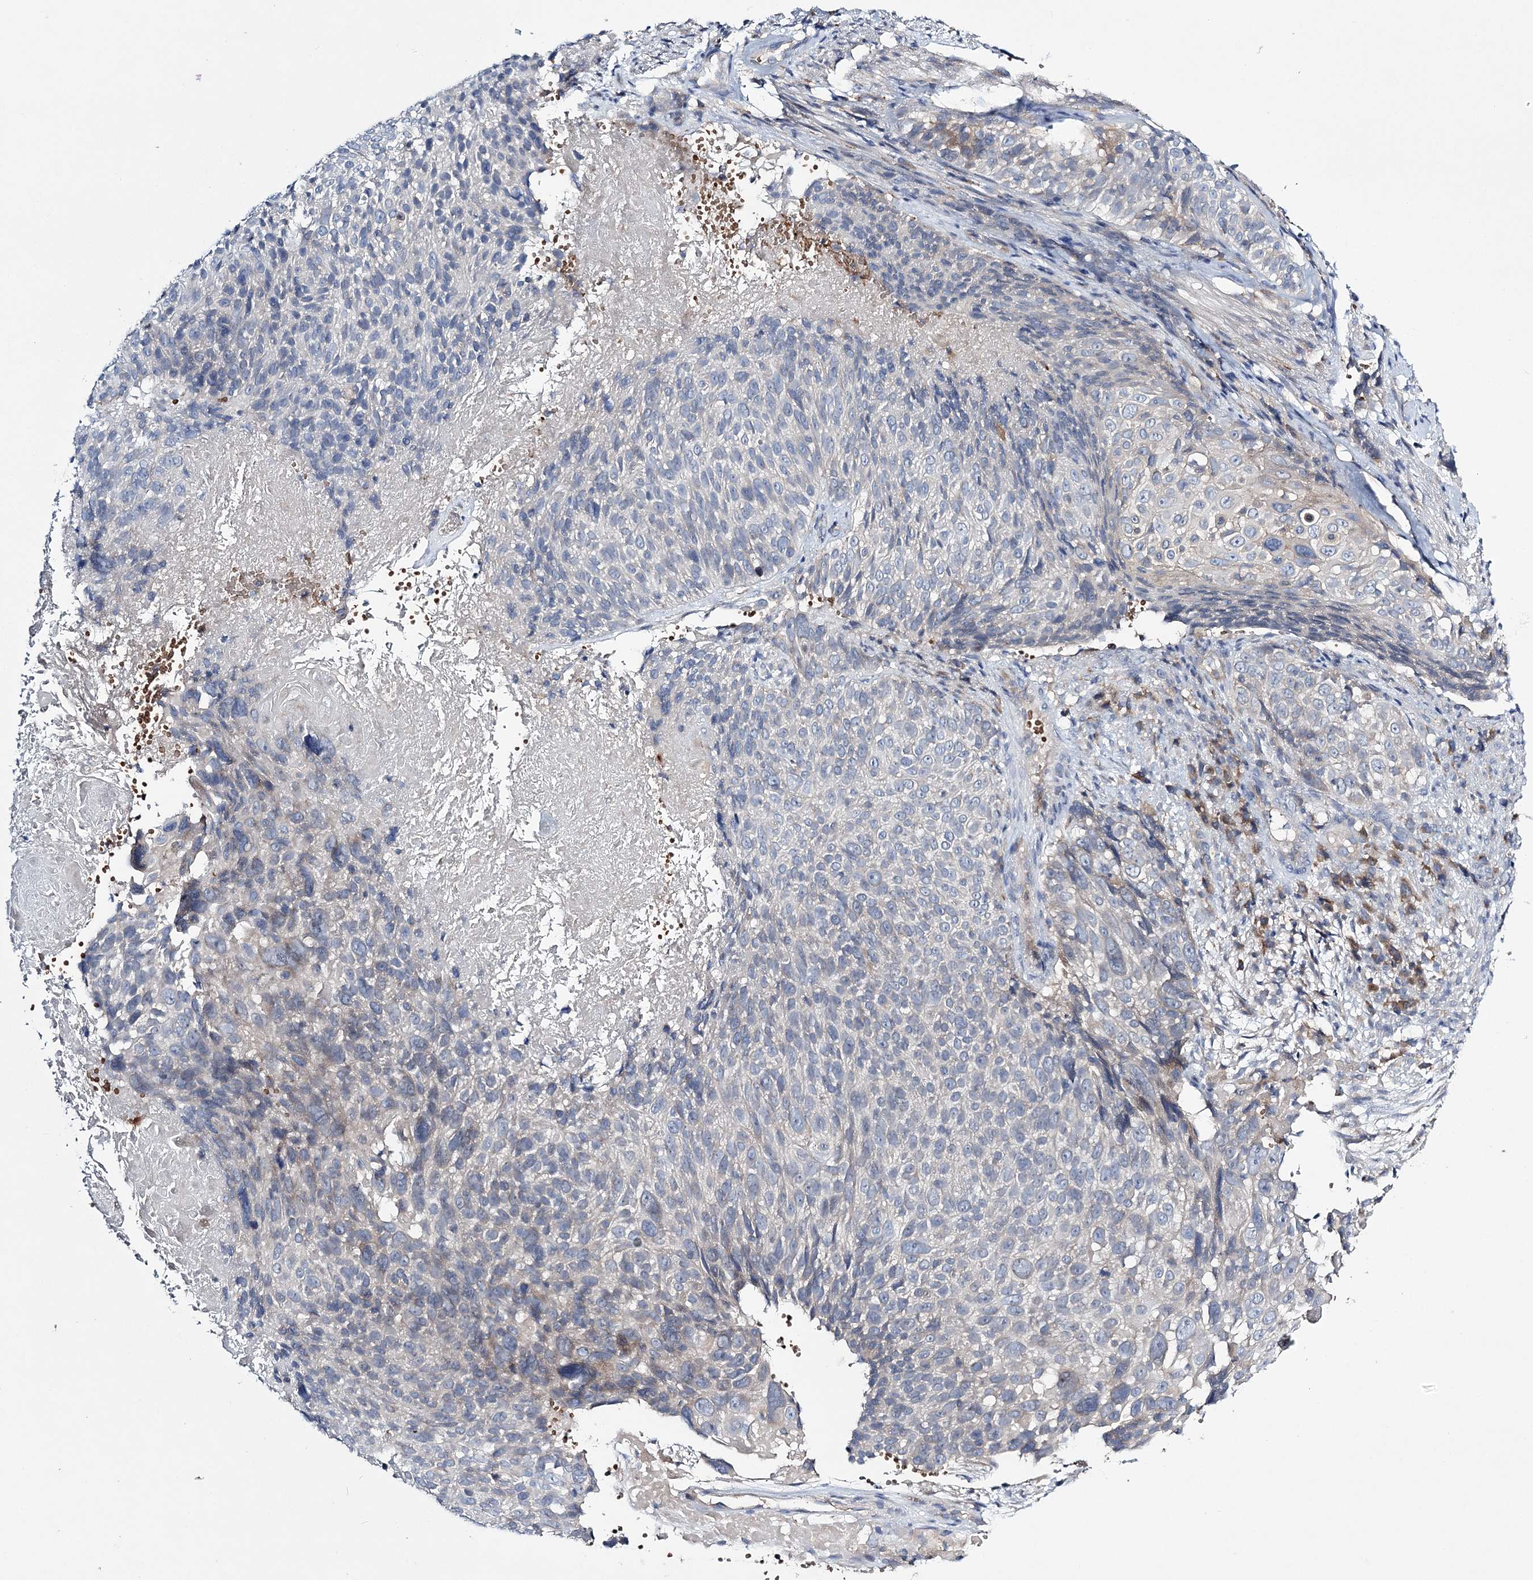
{"staining": {"intensity": "negative", "quantity": "none", "location": "none"}, "tissue": "cervical cancer", "cell_type": "Tumor cells", "image_type": "cancer", "snomed": [{"axis": "morphology", "description": "Squamous cell carcinoma, NOS"}, {"axis": "topography", "description": "Cervix"}], "caption": "High power microscopy image of an IHC photomicrograph of cervical cancer (squamous cell carcinoma), revealing no significant positivity in tumor cells.", "gene": "ATP11B", "patient": {"sex": "female", "age": 74}}